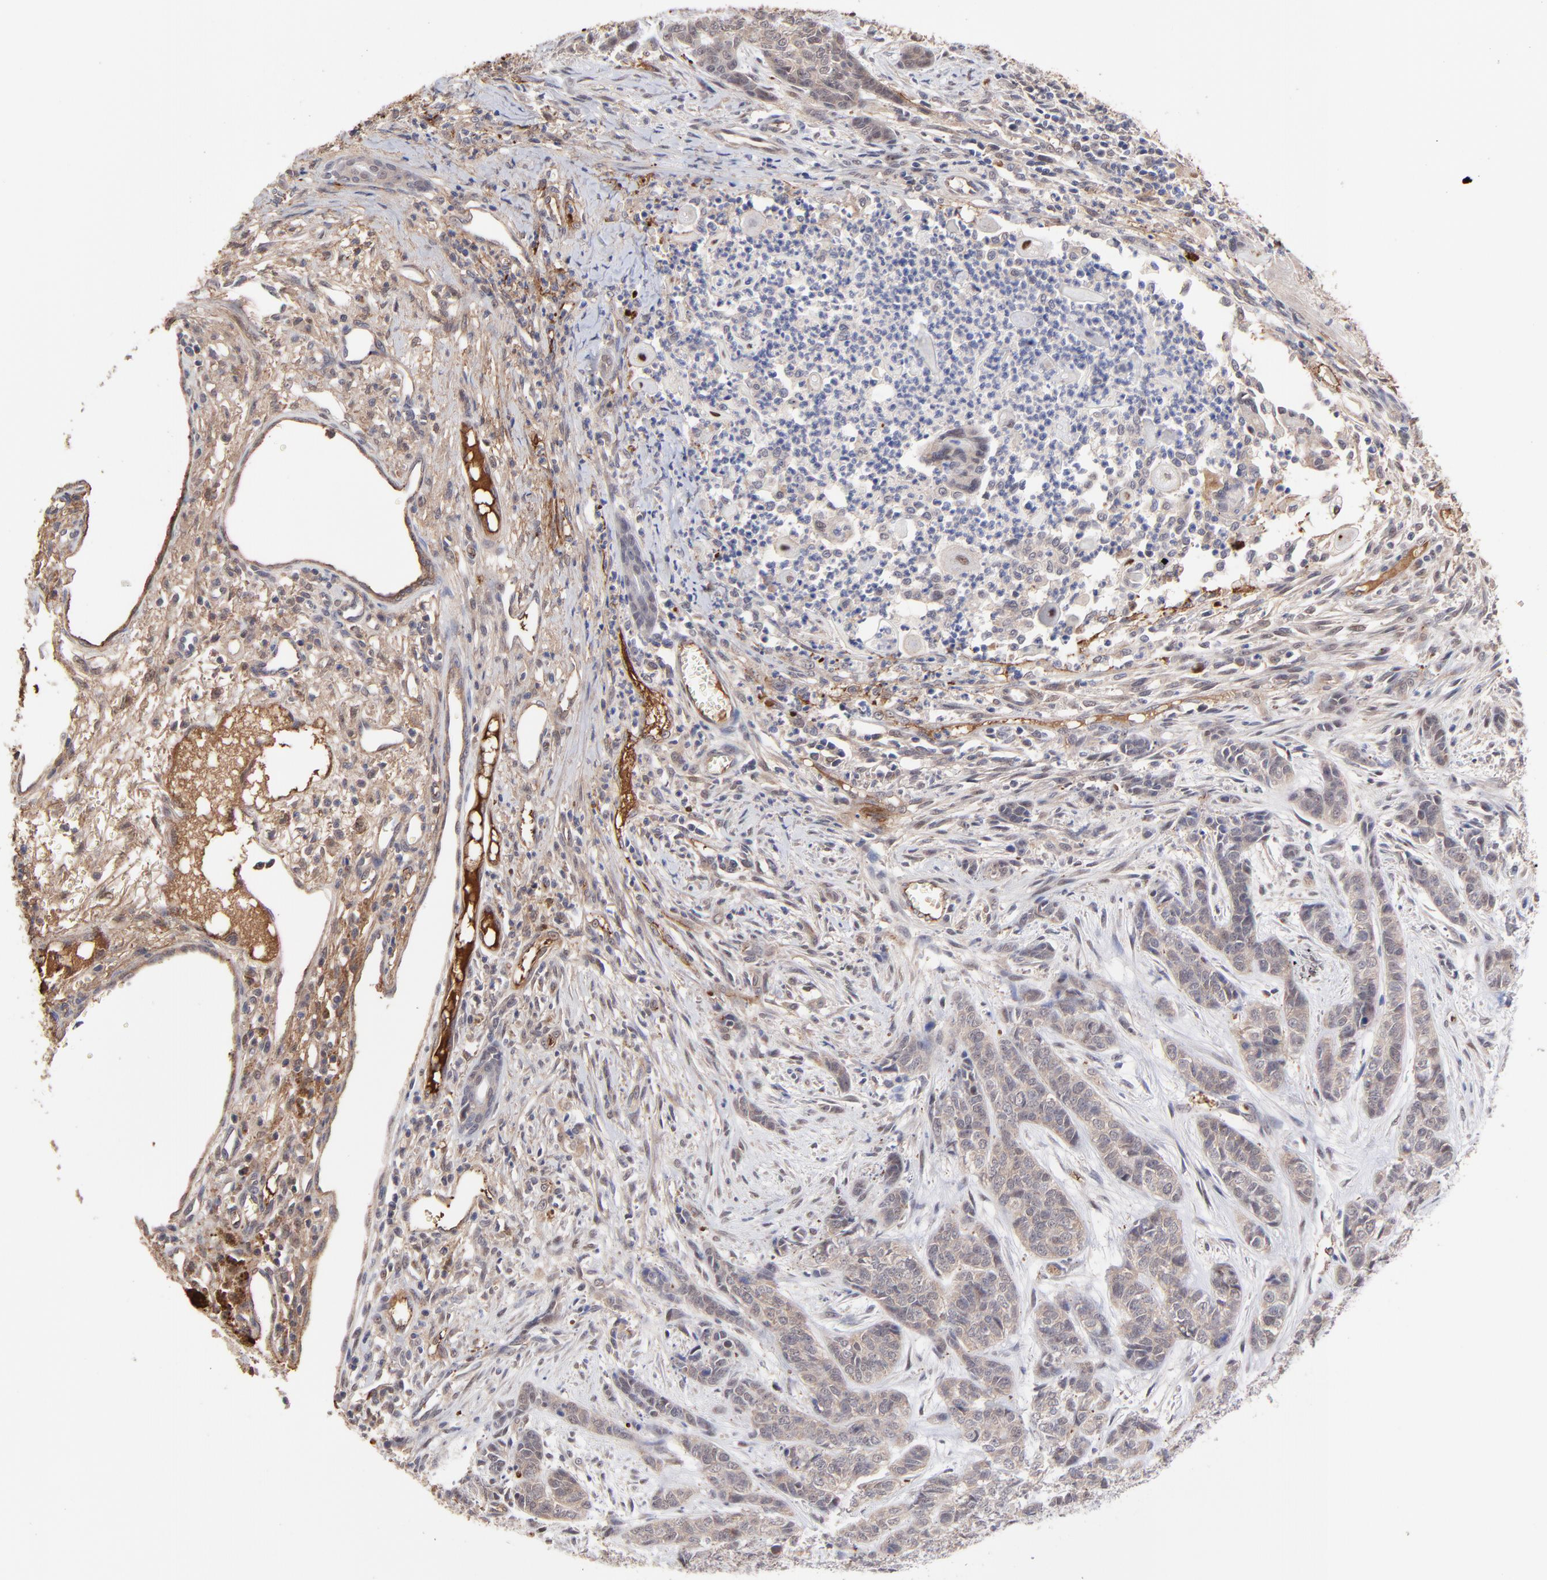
{"staining": {"intensity": "weak", "quantity": "<25%", "location": "cytoplasmic/membranous,nuclear"}, "tissue": "skin cancer", "cell_type": "Tumor cells", "image_type": "cancer", "snomed": [{"axis": "morphology", "description": "Basal cell carcinoma"}, {"axis": "topography", "description": "Skin"}], "caption": "This is an immunohistochemistry image of skin basal cell carcinoma. There is no staining in tumor cells.", "gene": "PSMD14", "patient": {"sex": "female", "age": 64}}